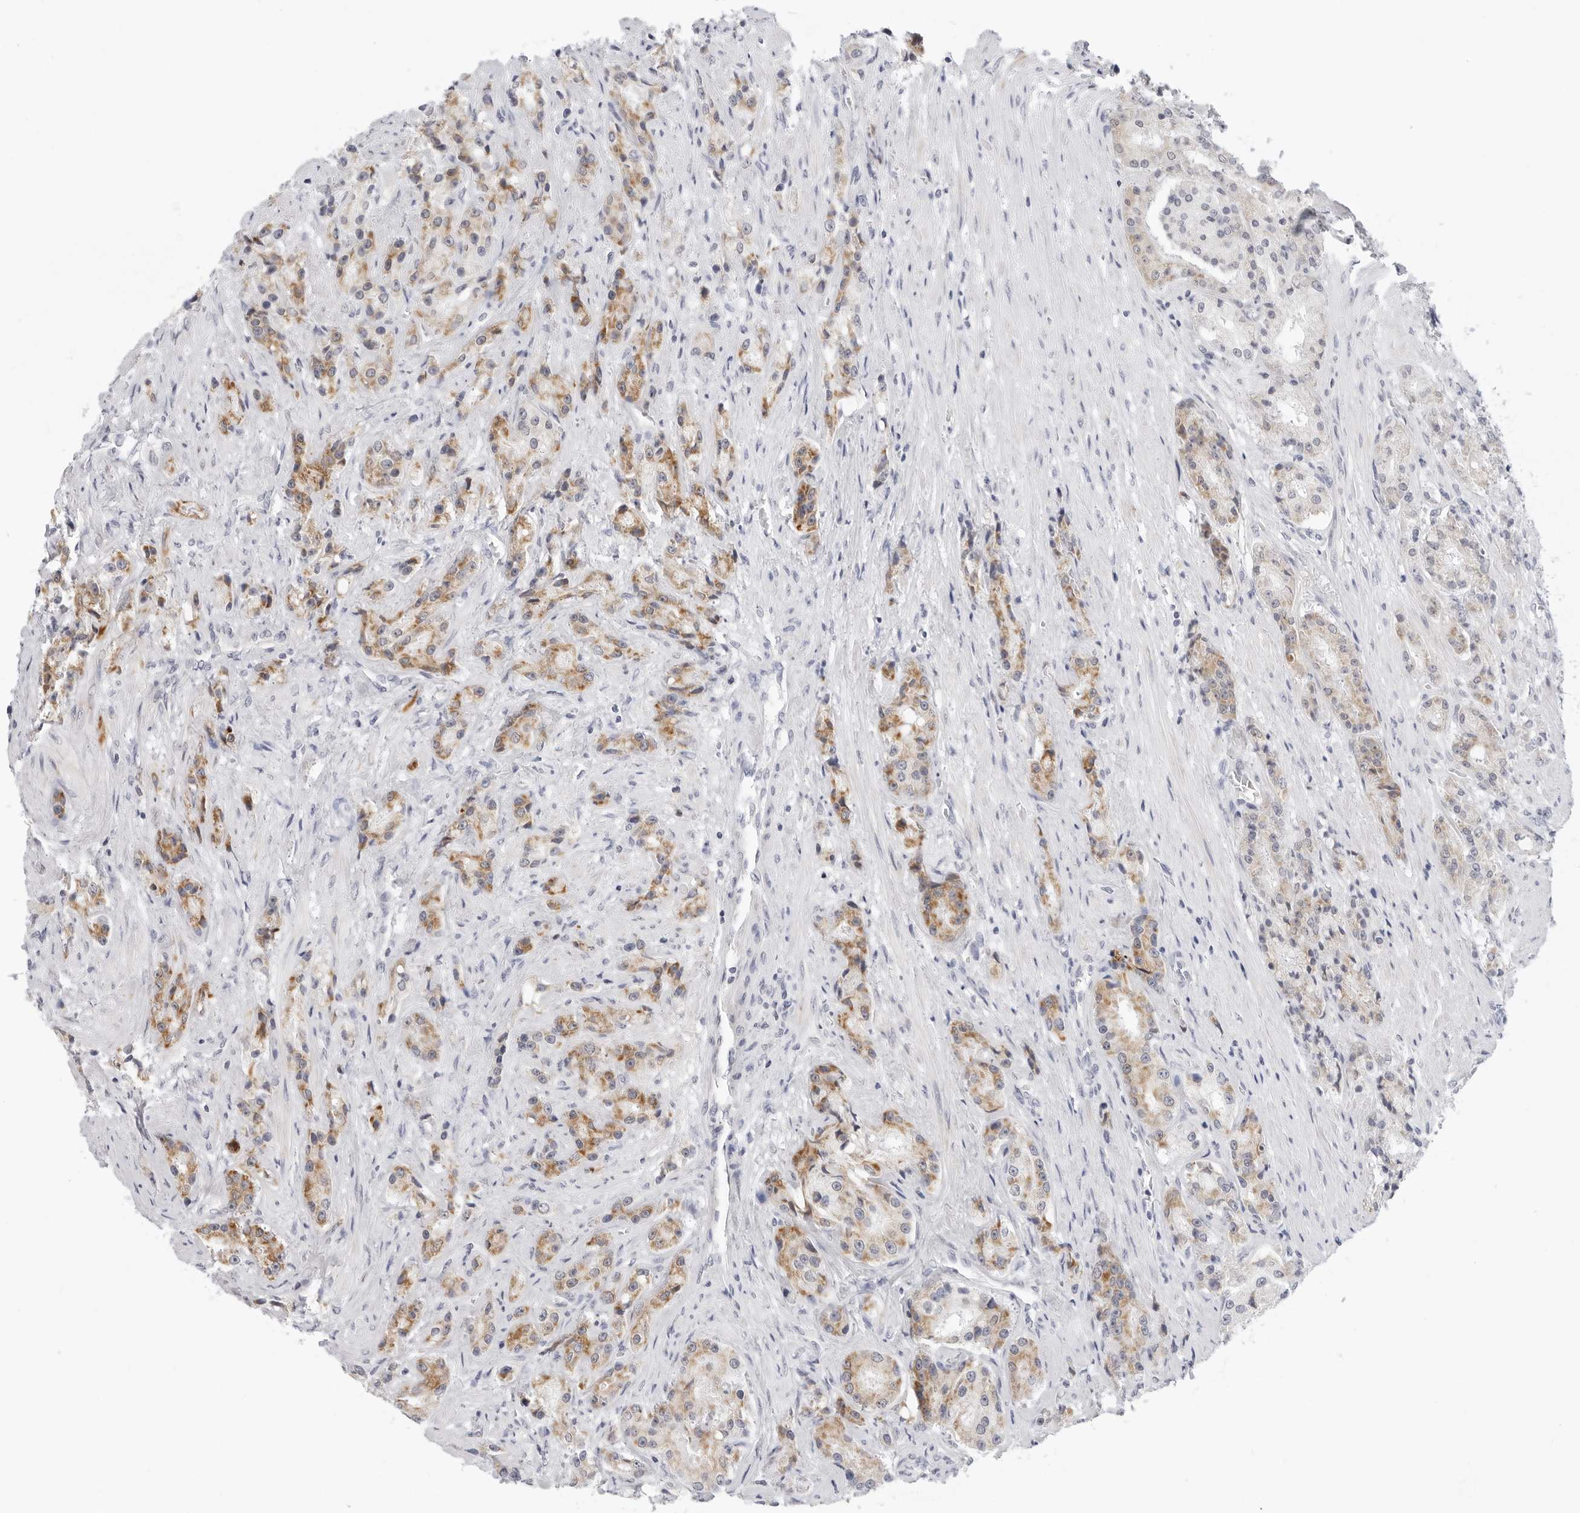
{"staining": {"intensity": "moderate", "quantity": "25%-75%", "location": "cytoplasmic/membranous"}, "tissue": "prostate cancer", "cell_type": "Tumor cells", "image_type": "cancer", "snomed": [{"axis": "morphology", "description": "Adenocarcinoma, High grade"}, {"axis": "topography", "description": "Prostate"}], "caption": "Prostate high-grade adenocarcinoma stained for a protein (brown) displays moderate cytoplasmic/membranous positive expression in about 25%-75% of tumor cells.", "gene": "CIART", "patient": {"sex": "male", "age": 60}}